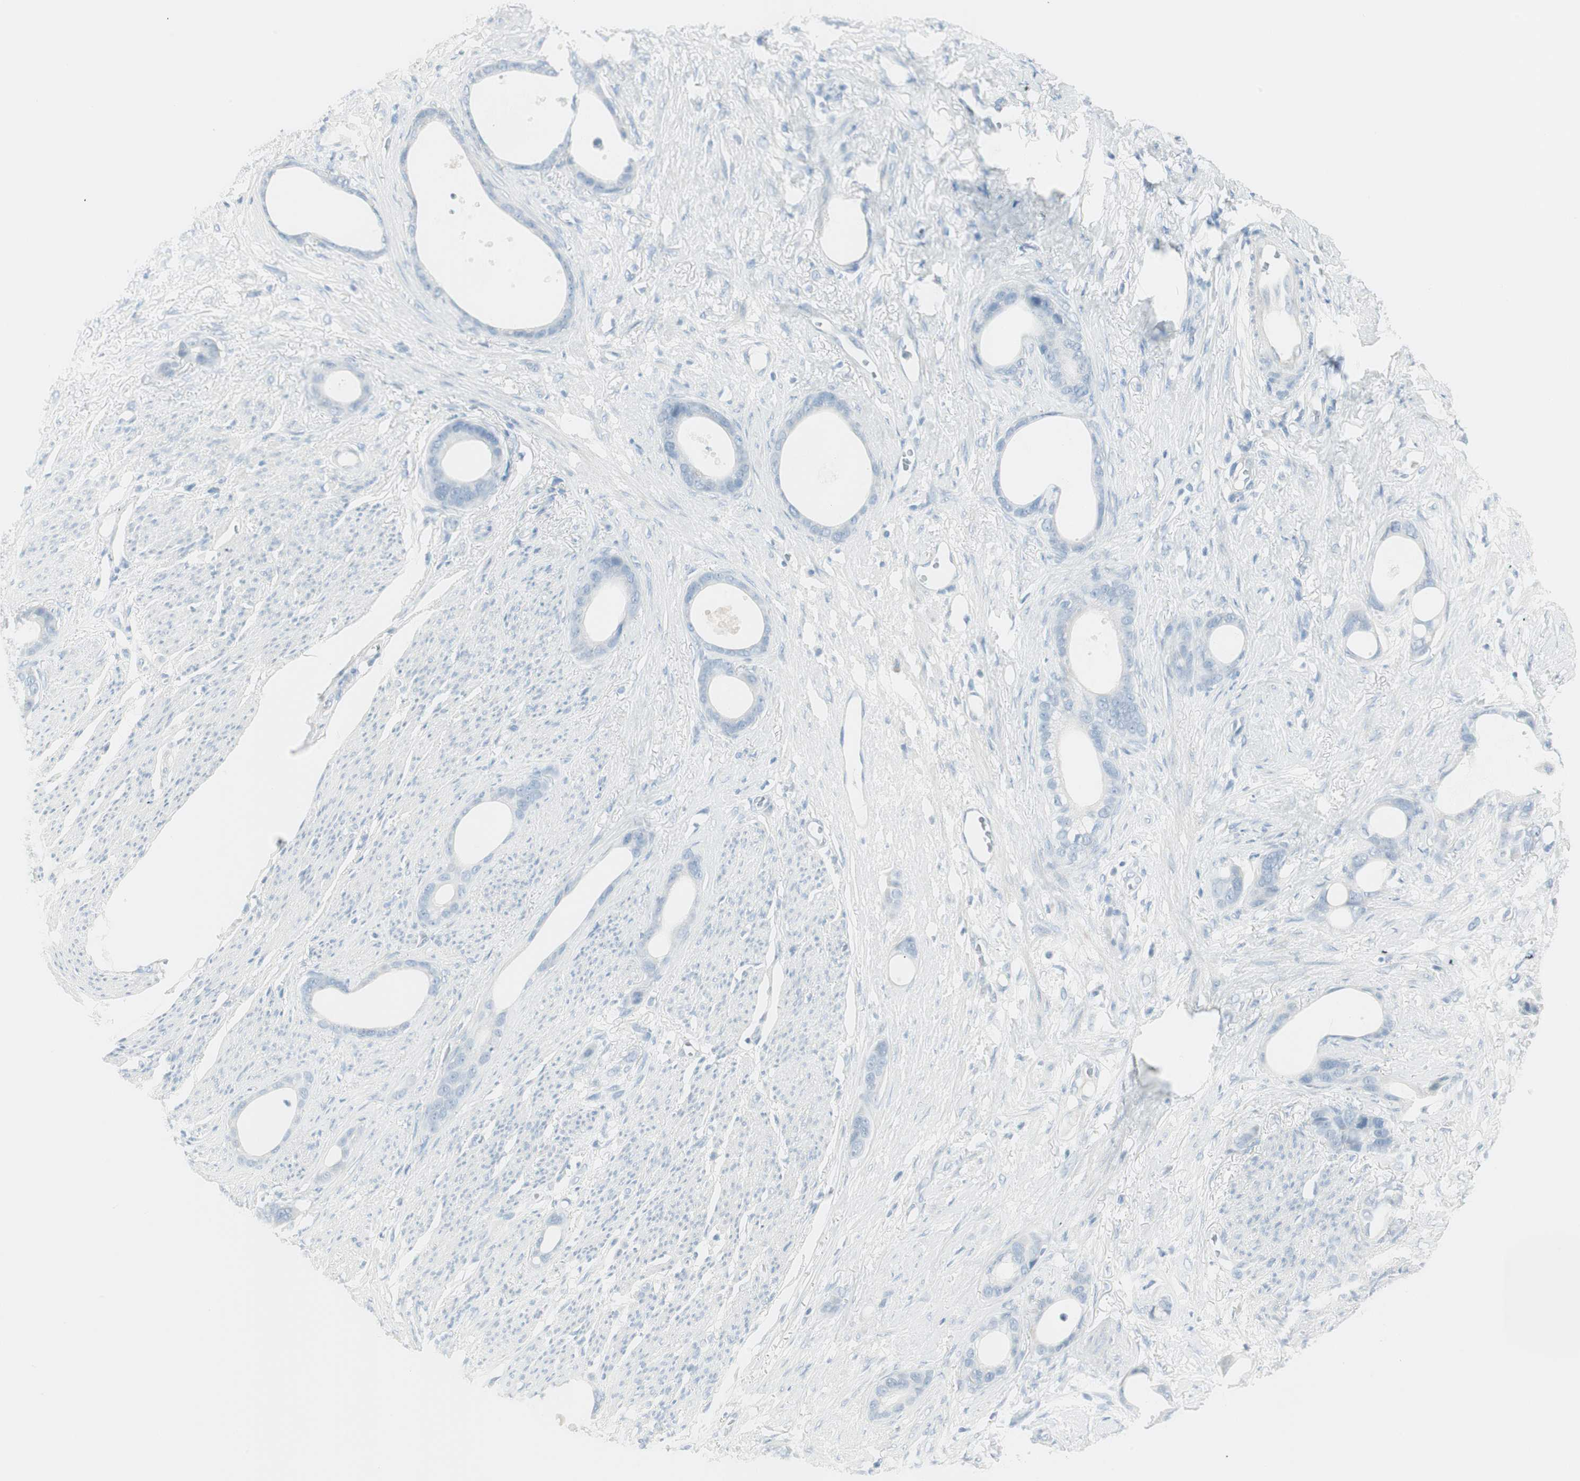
{"staining": {"intensity": "negative", "quantity": "none", "location": "none"}, "tissue": "stomach cancer", "cell_type": "Tumor cells", "image_type": "cancer", "snomed": [{"axis": "morphology", "description": "Adenocarcinoma, NOS"}, {"axis": "topography", "description": "Stomach"}], "caption": "This is a photomicrograph of IHC staining of stomach cancer, which shows no staining in tumor cells. (DAB (3,3'-diaminobenzidine) IHC with hematoxylin counter stain).", "gene": "ITLN2", "patient": {"sex": "female", "age": 75}}